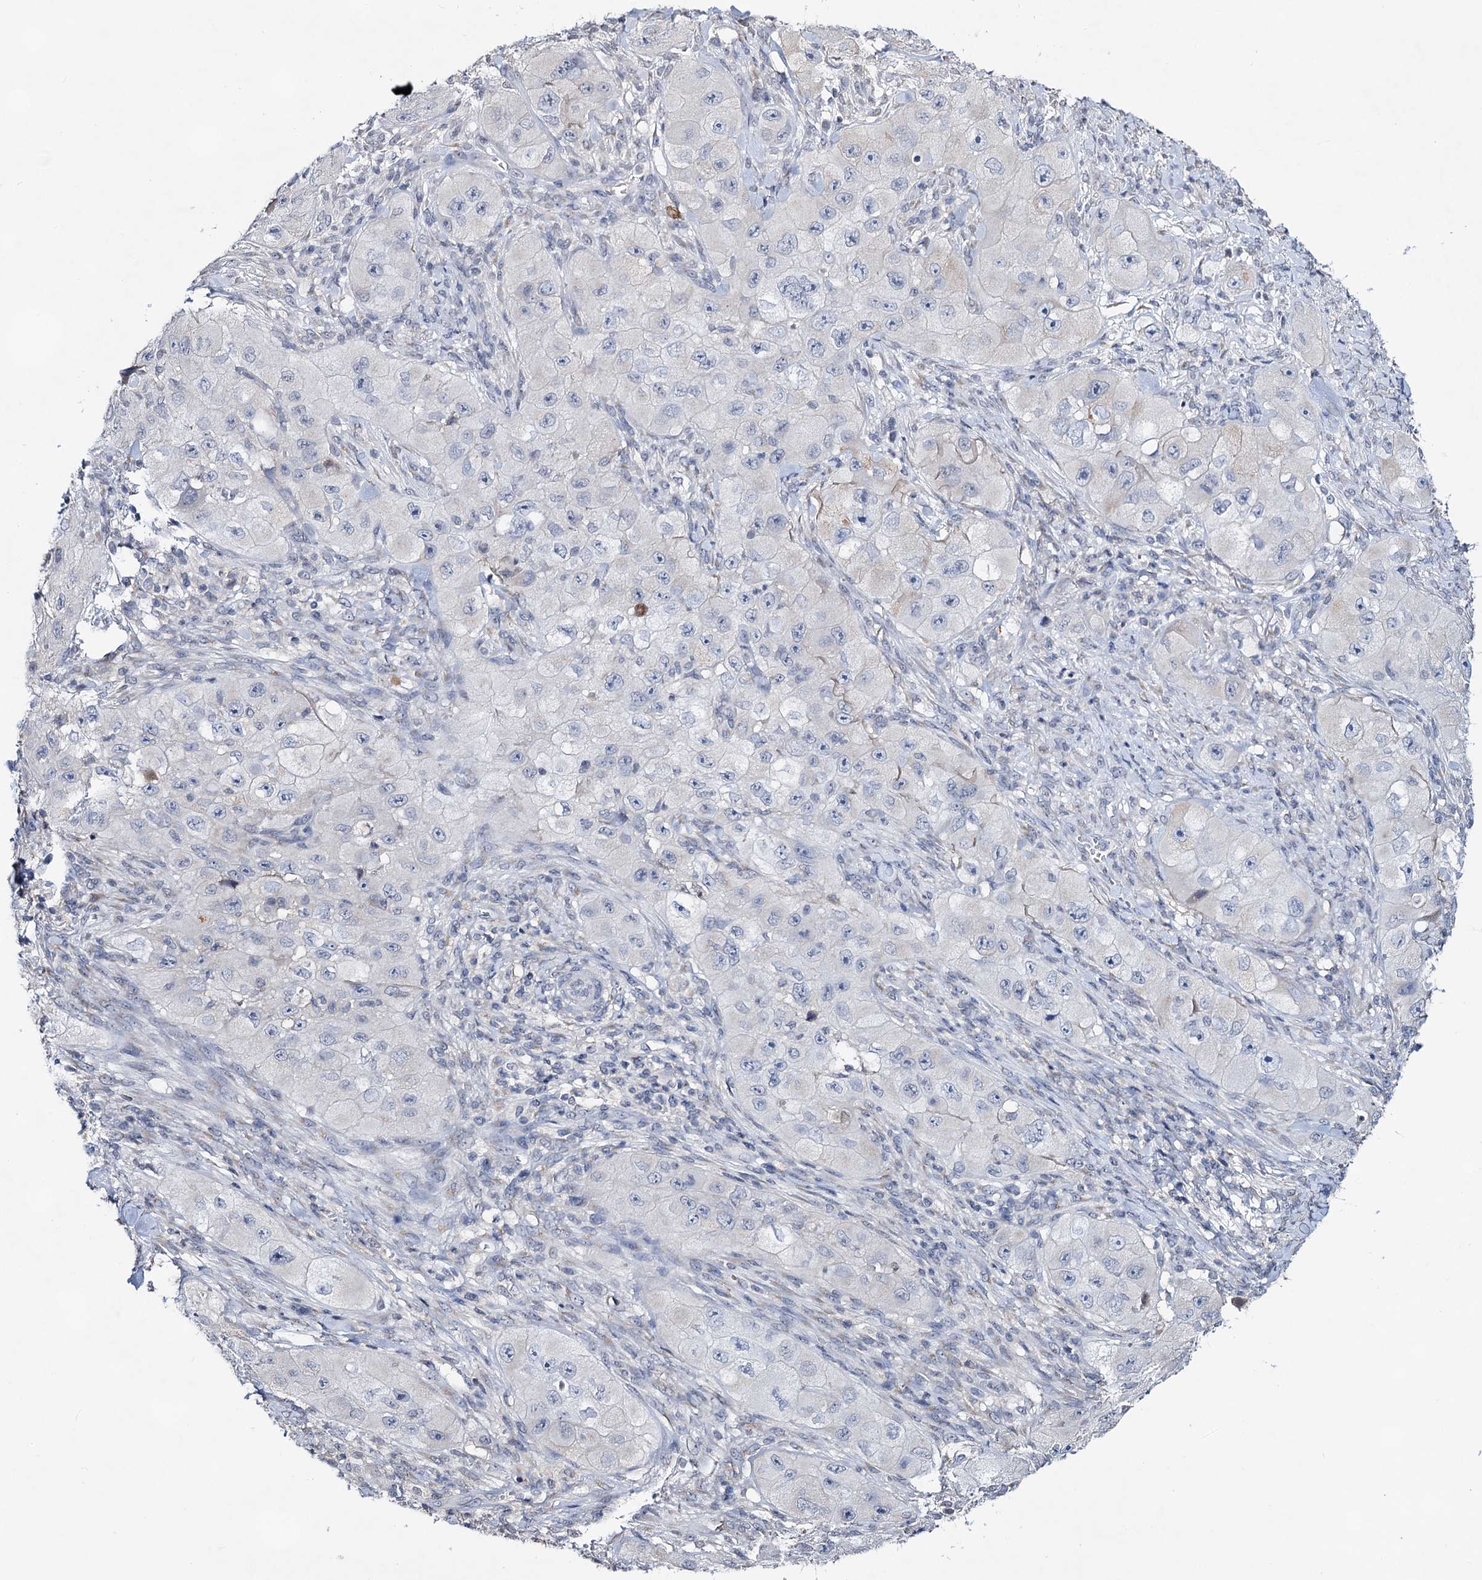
{"staining": {"intensity": "negative", "quantity": "none", "location": "none"}, "tissue": "skin cancer", "cell_type": "Tumor cells", "image_type": "cancer", "snomed": [{"axis": "morphology", "description": "Squamous cell carcinoma, NOS"}, {"axis": "topography", "description": "Skin"}, {"axis": "topography", "description": "Subcutis"}], "caption": "Tumor cells show no significant protein positivity in squamous cell carcinoma (skin).", "gene": "PLIN1", "patient": {"sex": "male", "age": 73}}